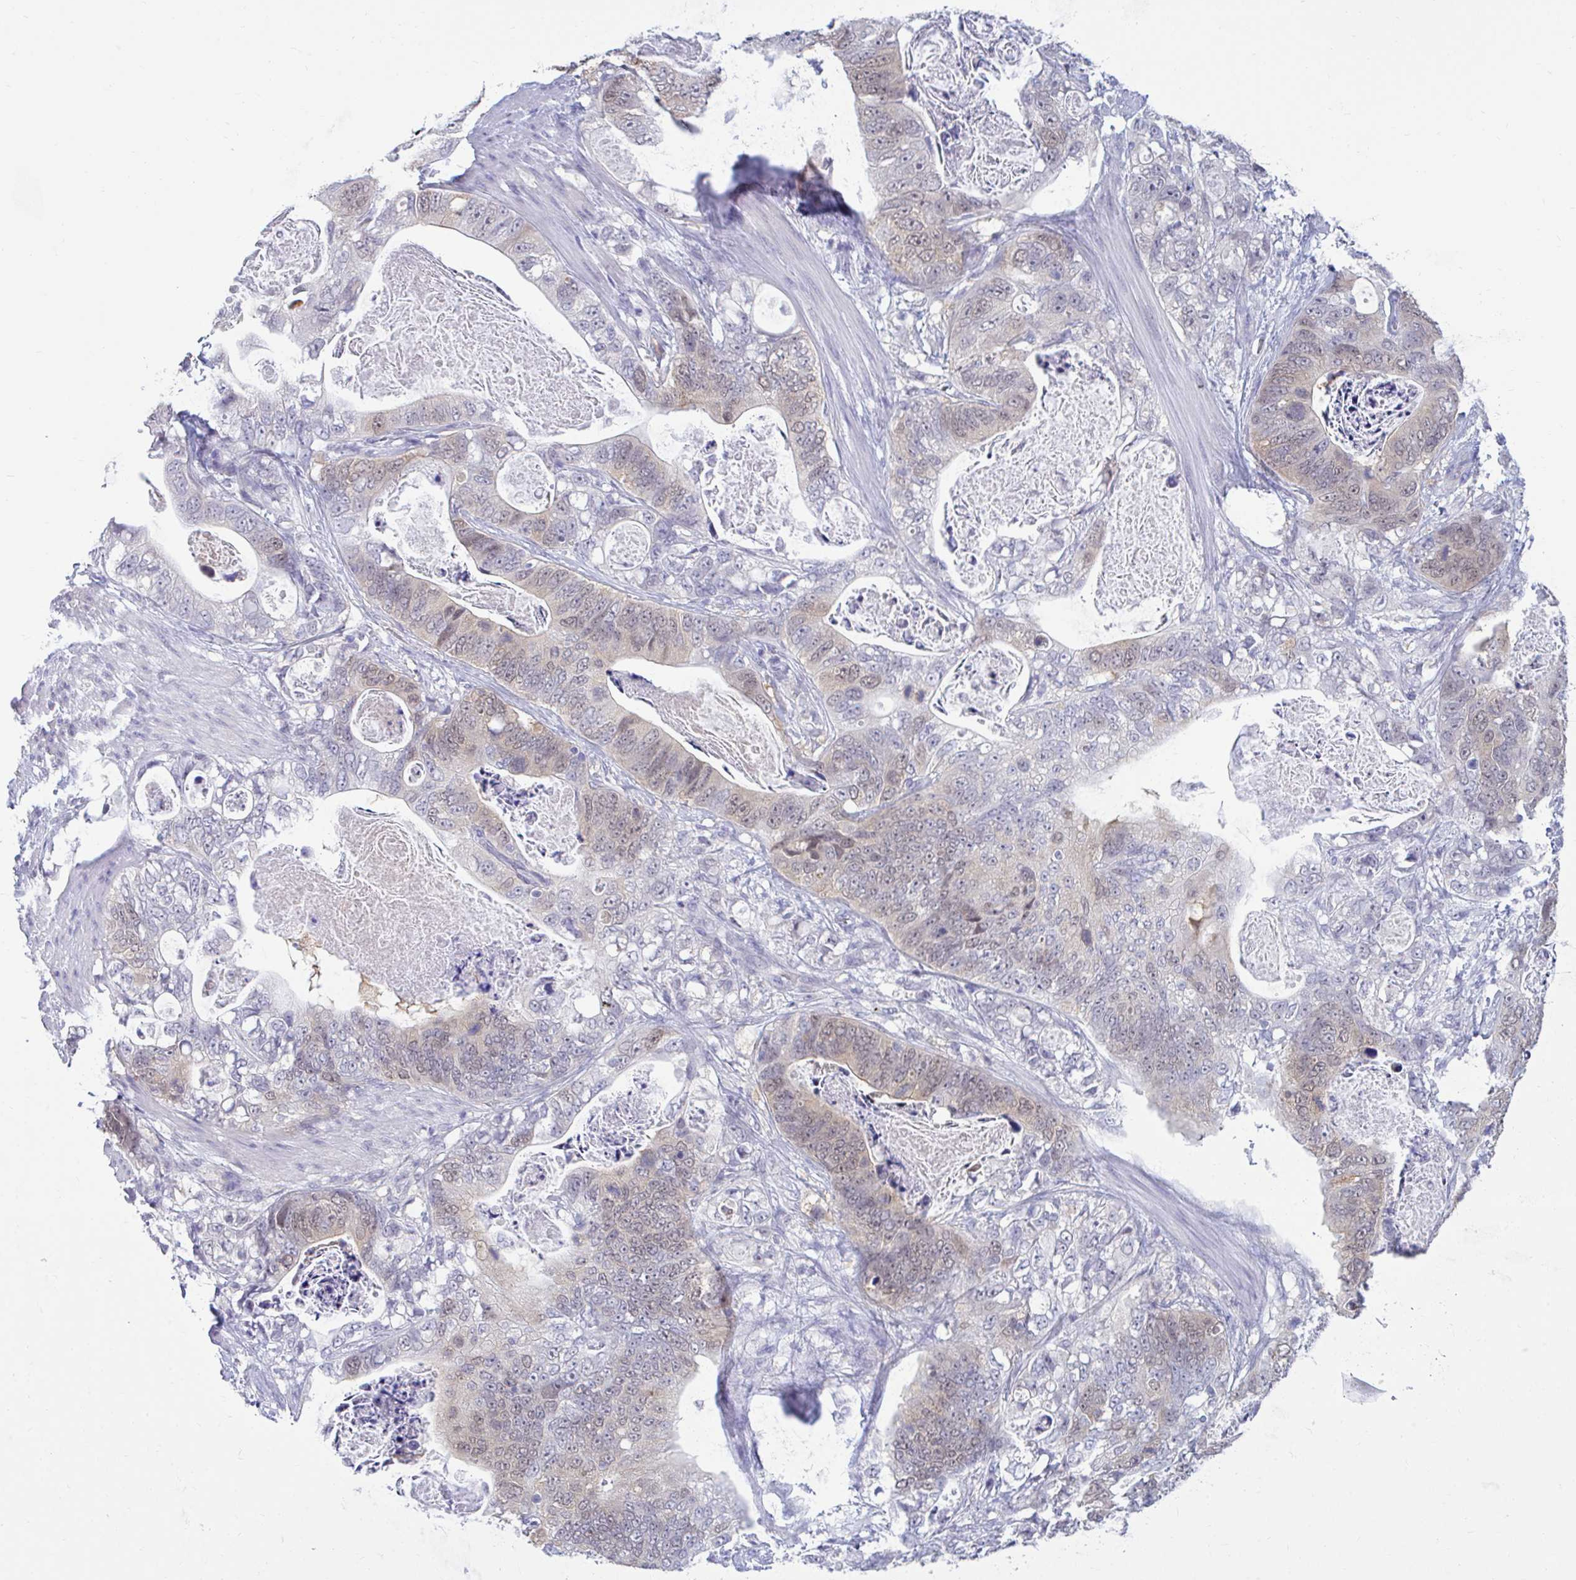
{"staining": {"intensity": "weak", "quantity": "25%-75%", "location": "nuclear"}, "tissue": "stomach cancer", "cell_type": "Tumor cells", "image_type": "cancer", "snomed": [{"axis": "morphology", "description": "Normal tissue, NOS"}, {"axis": "morphology", "description": "Adenocarcinoma, NOS"}, {"axis": "topography", "description": "Stomach"}], "caption": "Stomach adenocarcinoma stained with a brown dye shows weak nuclear positive positivity in about 25%-75% of tumor cells.", "gene": "CSE1L", "patient": {"sex": "female", "age": 89}}